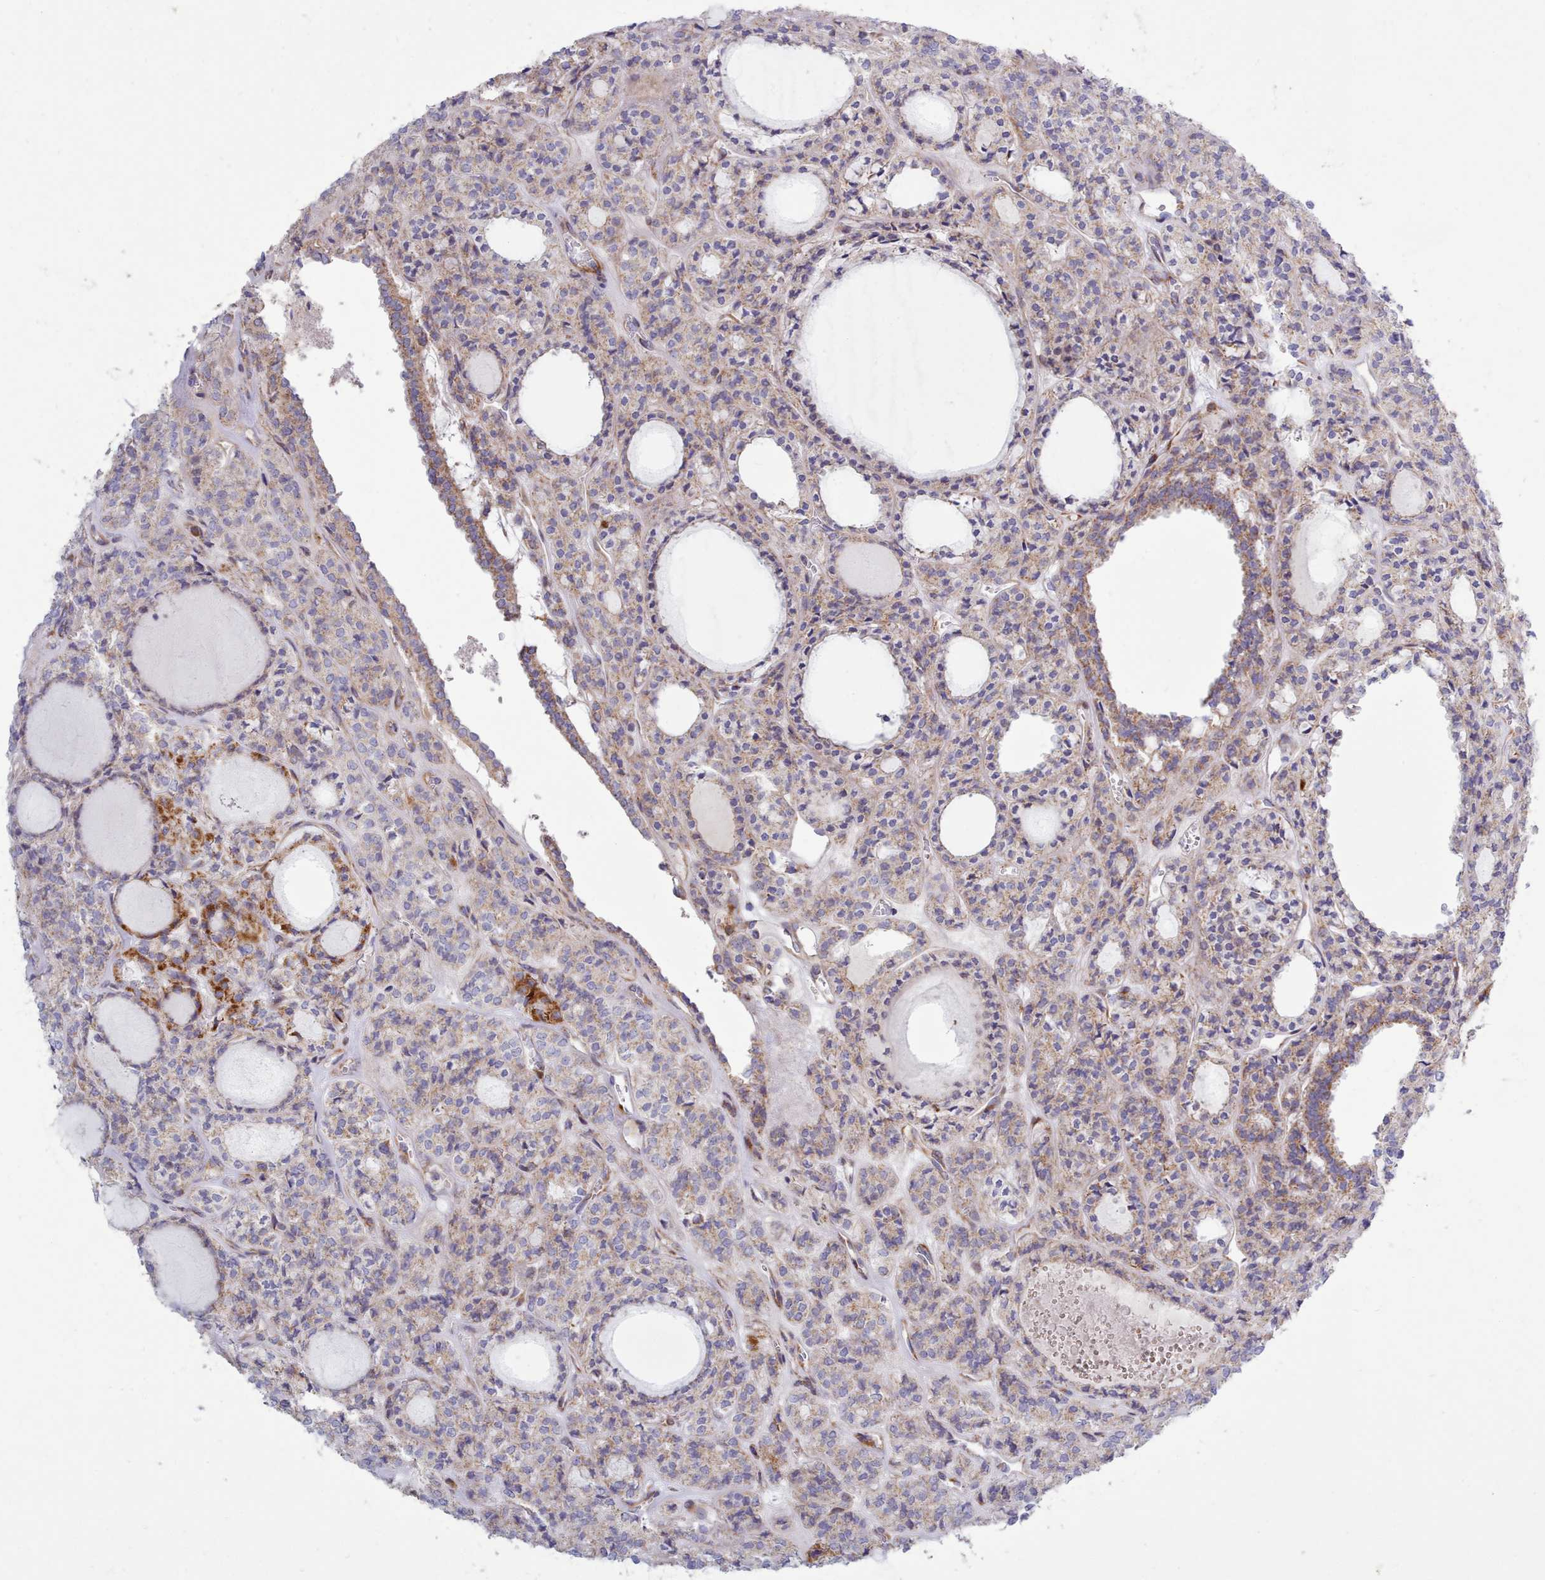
{"staining": {"intensity": "moderate", "quantity": "25%-75%", "location": "cytoplasmic/membranous"}, "tissue": "thyroid cancer", "cell_type": "Tumor cells", "image_type": "cancer", "snomed": [{"axis": "morphology", "description": "Follicular adenoma carcinoma, NOS"}, {"axis": "topography", "description": "Thyroid gland"}], "caption": "This histopathology image shows IHC staining of human thyroid follicular adenoma carcinoma, with medium moderate cytoplasmic/membranous staining in about 25%-75% of tumor cells.", "gene": "MRPL21", "patient": {"sex": "female", "age": 63}}